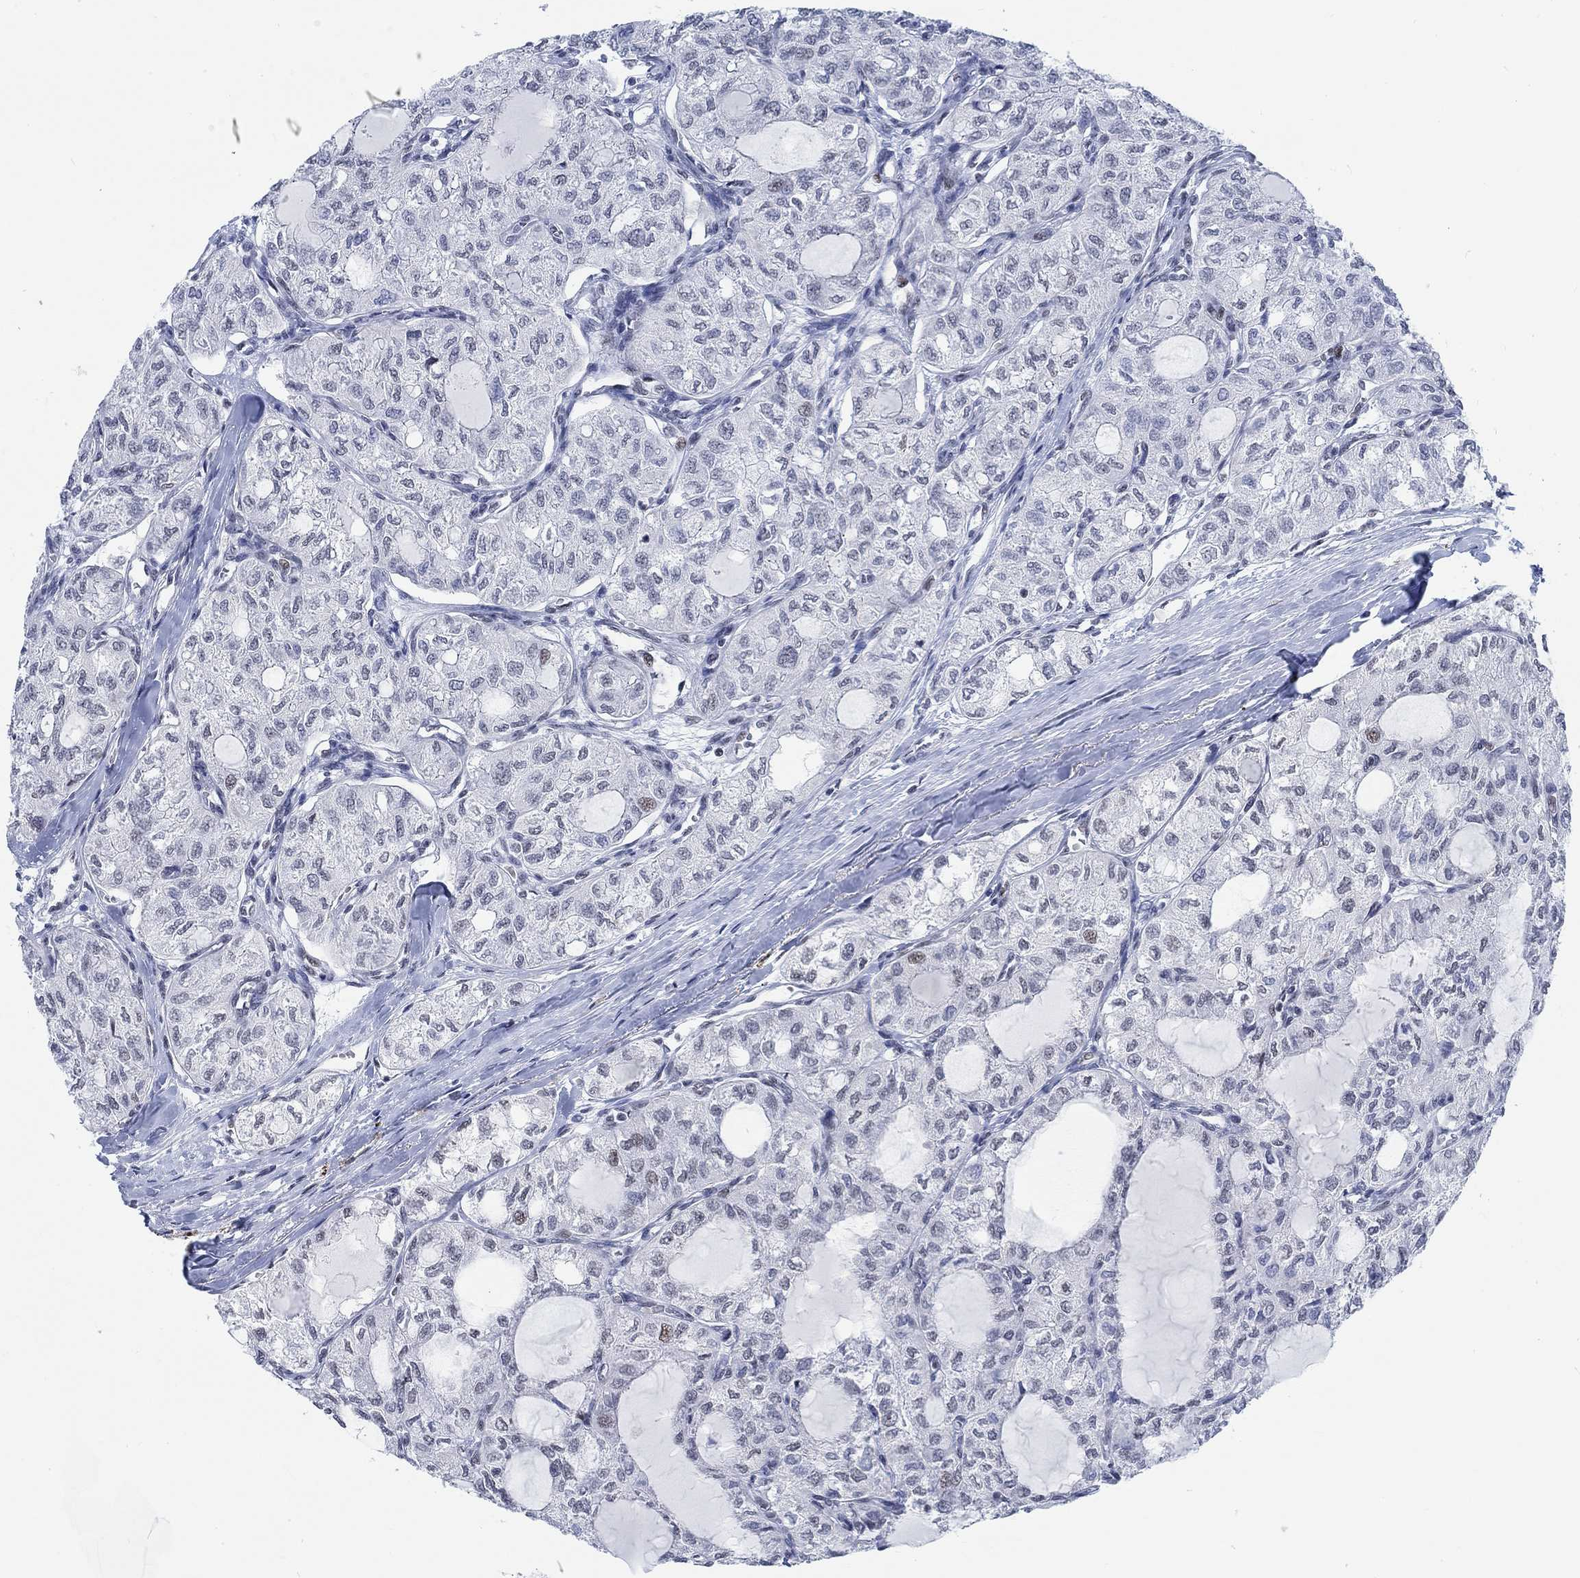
{"staining": {"intensity": "negative", "quantity": "none", "location": "none"}, "tissue": "thyroid cancer", "cell_type": "Tumor cells", "image_type": "cancer", "snomed": [{"axis": "morphology", "description": "Follicular adenoma carcinoma, NOS"}, {"axis": "topography", "description": "Thyroid gland"}], "caption": "Immunohistochemistry of human thyroid cancer reveals no positivity in tumor cells.", "gene": "KCNH8", "patient": {"sex": "male", "age": 75}}